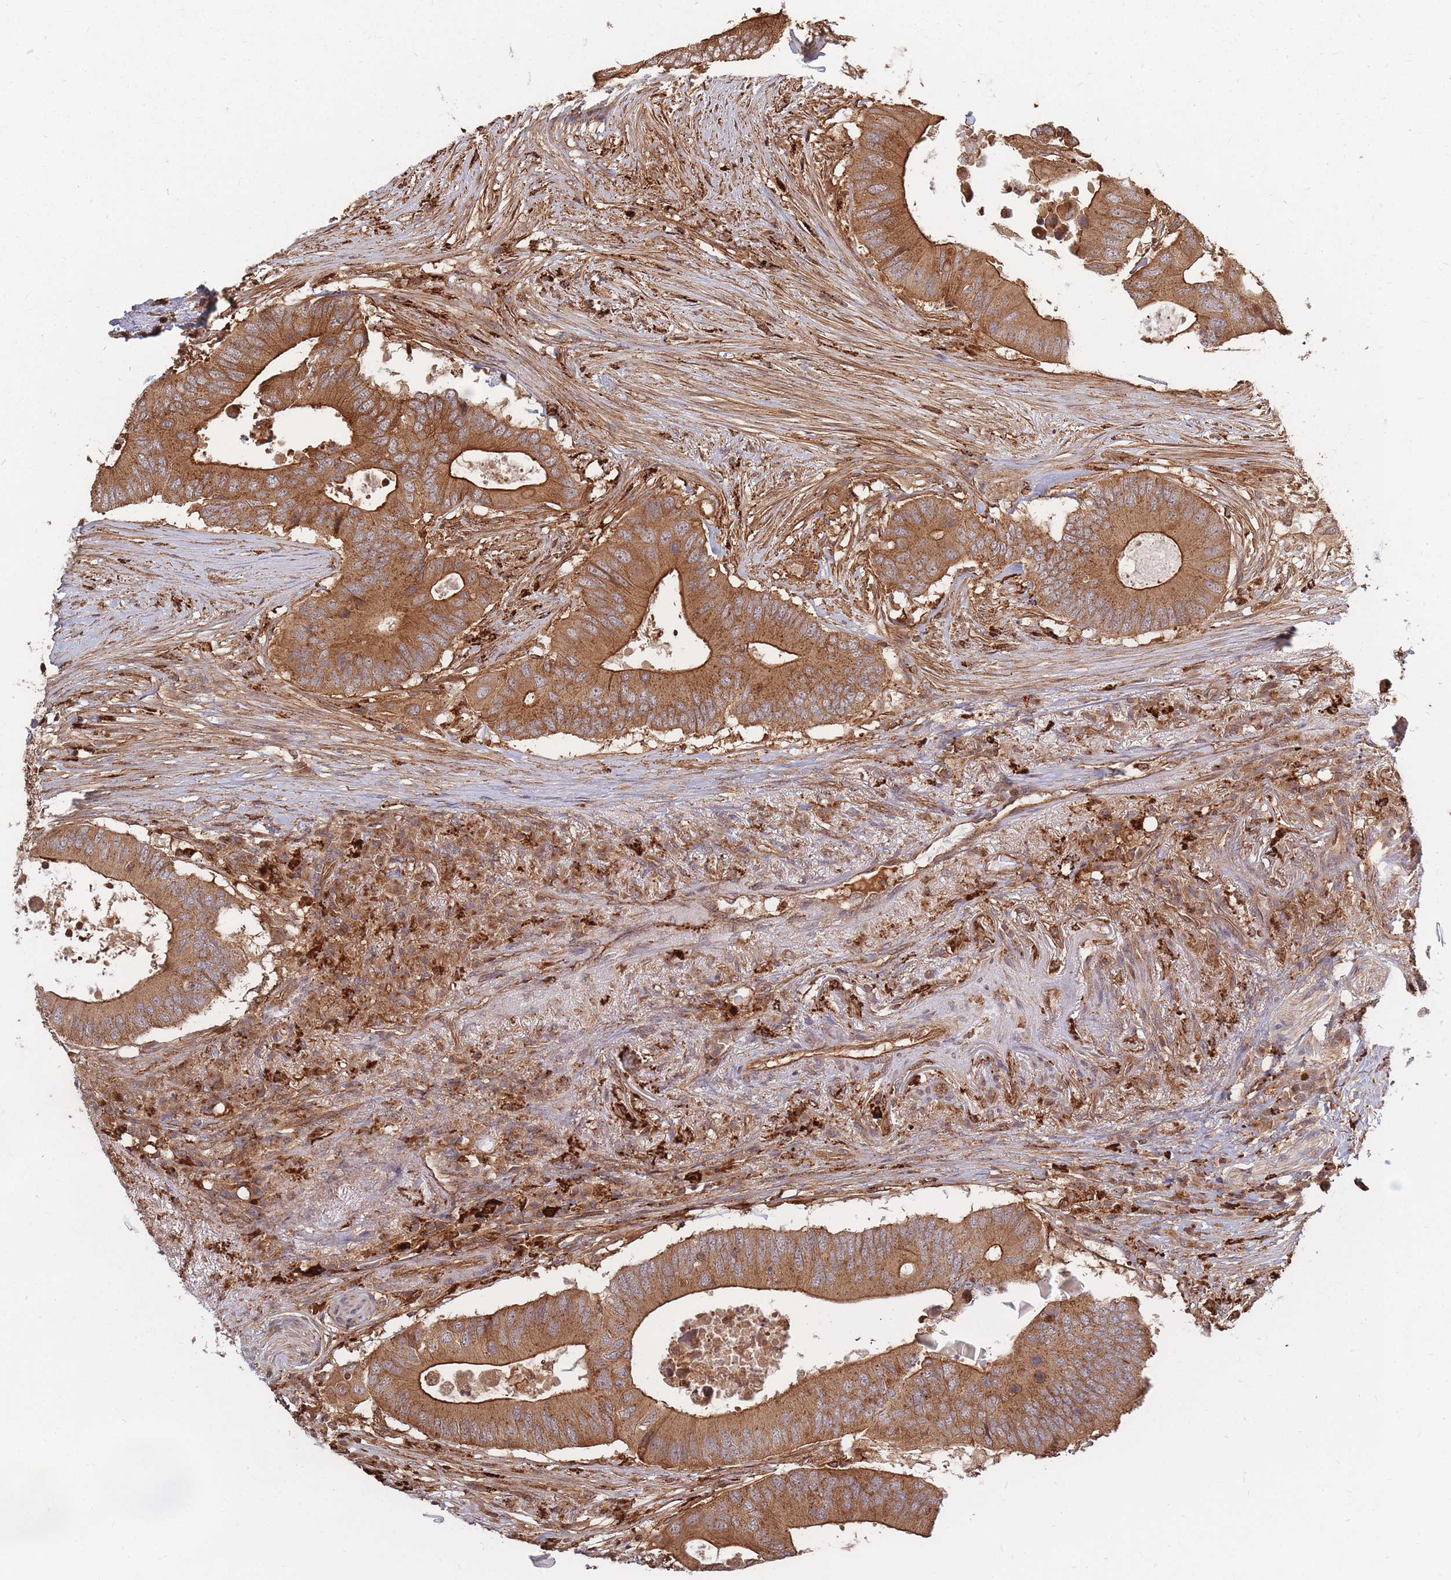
{"staining": {"intensity": "moderate", "quantity": ">75%", "location": "cytoplasmic/membranous"}, "tissue": "colorectal cancer", "cell_type": "Tumor cells", "image_type": "cancer", "snomed": [{"axis": "morphology", "description": "Adenocarcinoma, NOS"}, {"axis": "topography", "description": "Colon"}], "caption": "Immunohistochemical staining of colorectal adenocarcinoma reveals moderate cytoplasmic/membranous protein expression in about >75% of tumor cells. (Brightfield microscopy of DAB IHC at high magnification).", "gene": "RASSF2", "patient": {"sex": "male", "age": 71}}